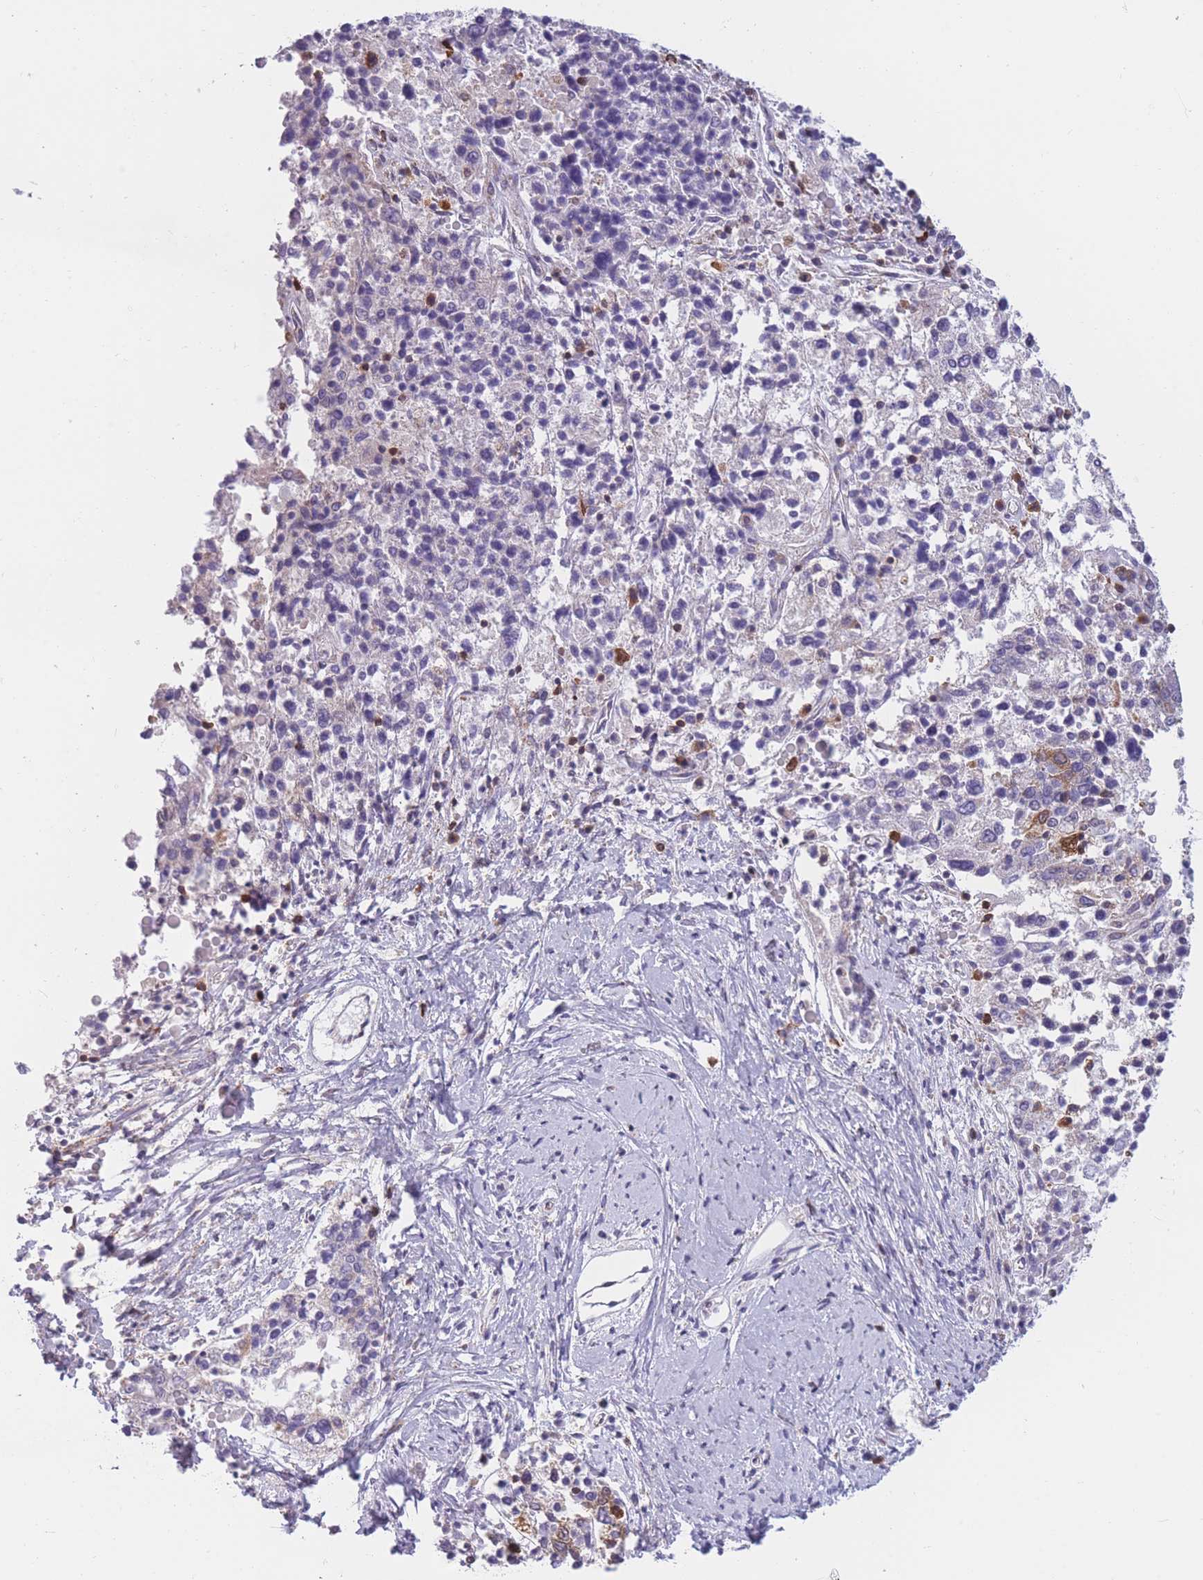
{"staining": {"intensity": "negative", "quantity": "none", "location": "none"}, "tissue": "ovarian cancer", "cell_type": "Tumor cells", "image_type": "cancer", "snomed": [{"axis": "morphology", "description": "Carcinoma, endometroid"}, {"axis": "topography", "description": "Ovary"}], "caption": "Immunohistochemistry (IHC) of ovarian endometroid carcinoma exhibits no staining in tumor cells.", "gene": "PDE4A", "patient": {"sex": "female", "age": 62}}